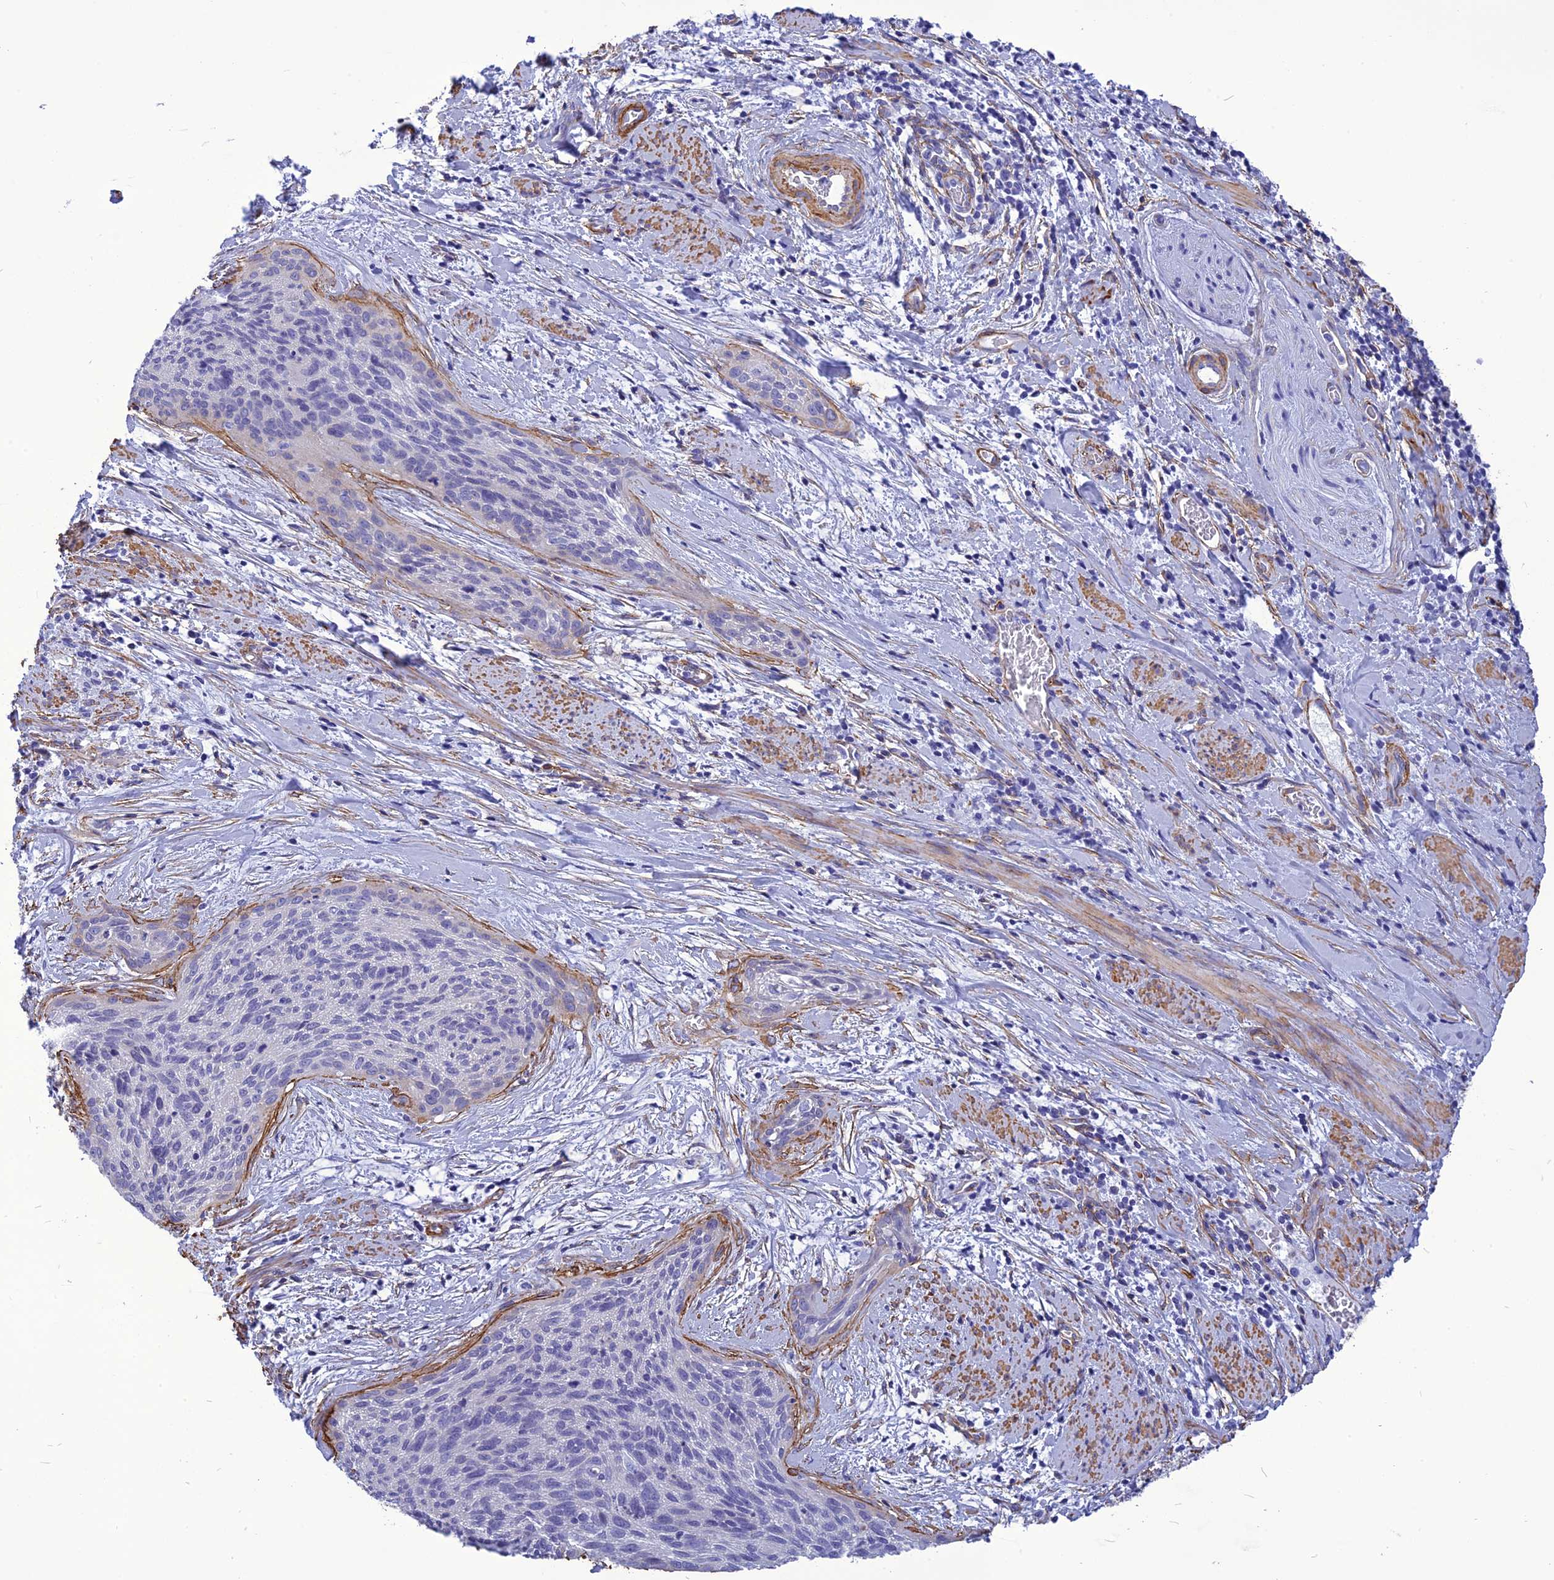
{"staining": {"intensity": "negative", "quantity": "none", "location": "none"}, "tissue": "cervical cancer", "cell_type": "Tumor cells", "image_type": "cancer", "snomed": [{"axis": "morphology", "description": "Squamous cell carcinoma, NOS"}, {"axis": "topography", "description": "Cervix"}], "caption": "Tumor cells are negative for brown protein staining in cervical squamous cell carcinoma.", "gene": "NKD1", "patient": {"sex": "female", "age": 55}}